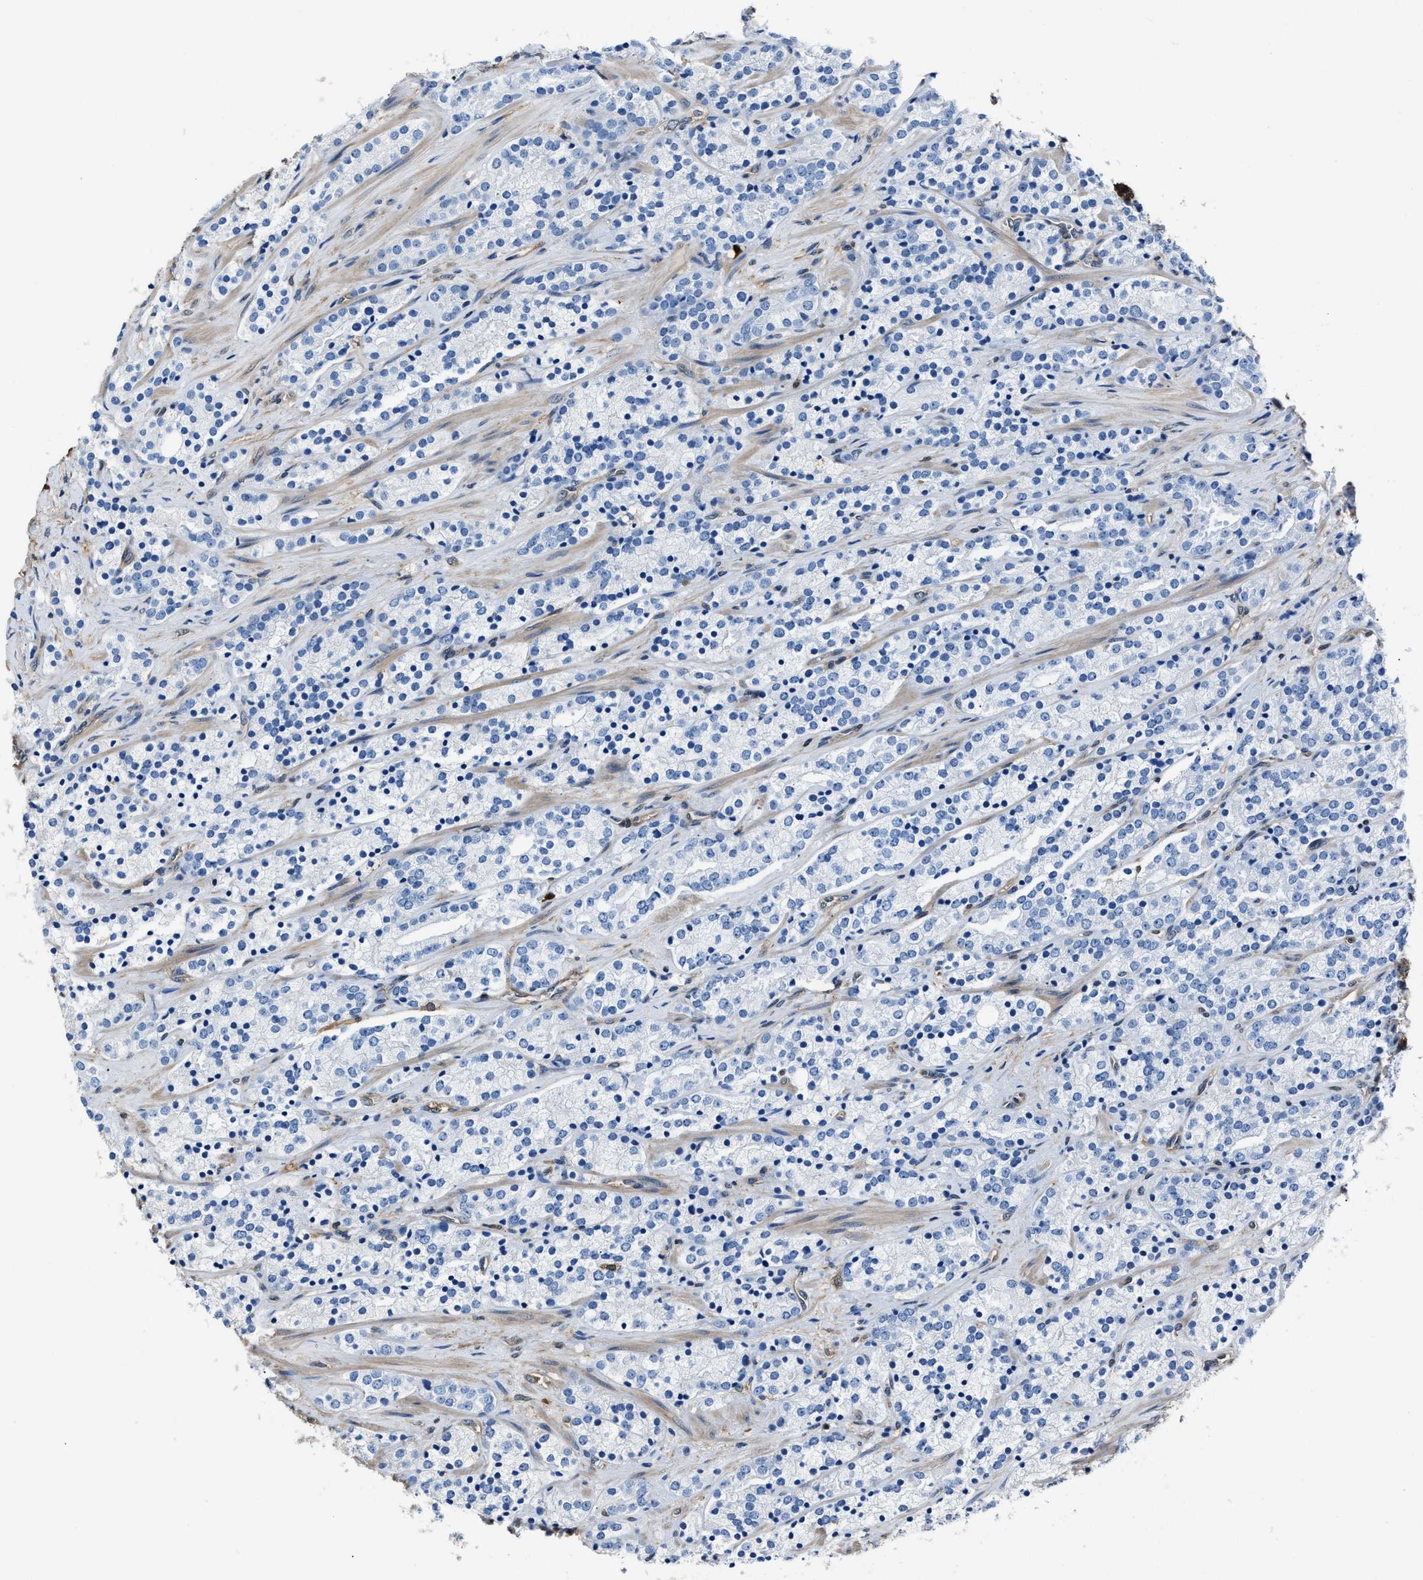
{"staining": {"intensity": "negative", "quantity": "none", "location": "none"}, "tissue": "prostate cancer", "cell_type": "Tumor cells", "image_type": "cancer", "snomed": [{"axis": "morphology", "description": "Adenocarcinoma, High grade"}, {"axis": "topography", "description": "Prostate"}], "caption": "This image is of high-grade adenocarcinoma (prostate) stained with IHC to label a protein in brown with the nuclei are counter-stained blue. There is no expression in tumor cells.", "gene": "GSTP1", "patient": {"sex": "male", "age": 71}}